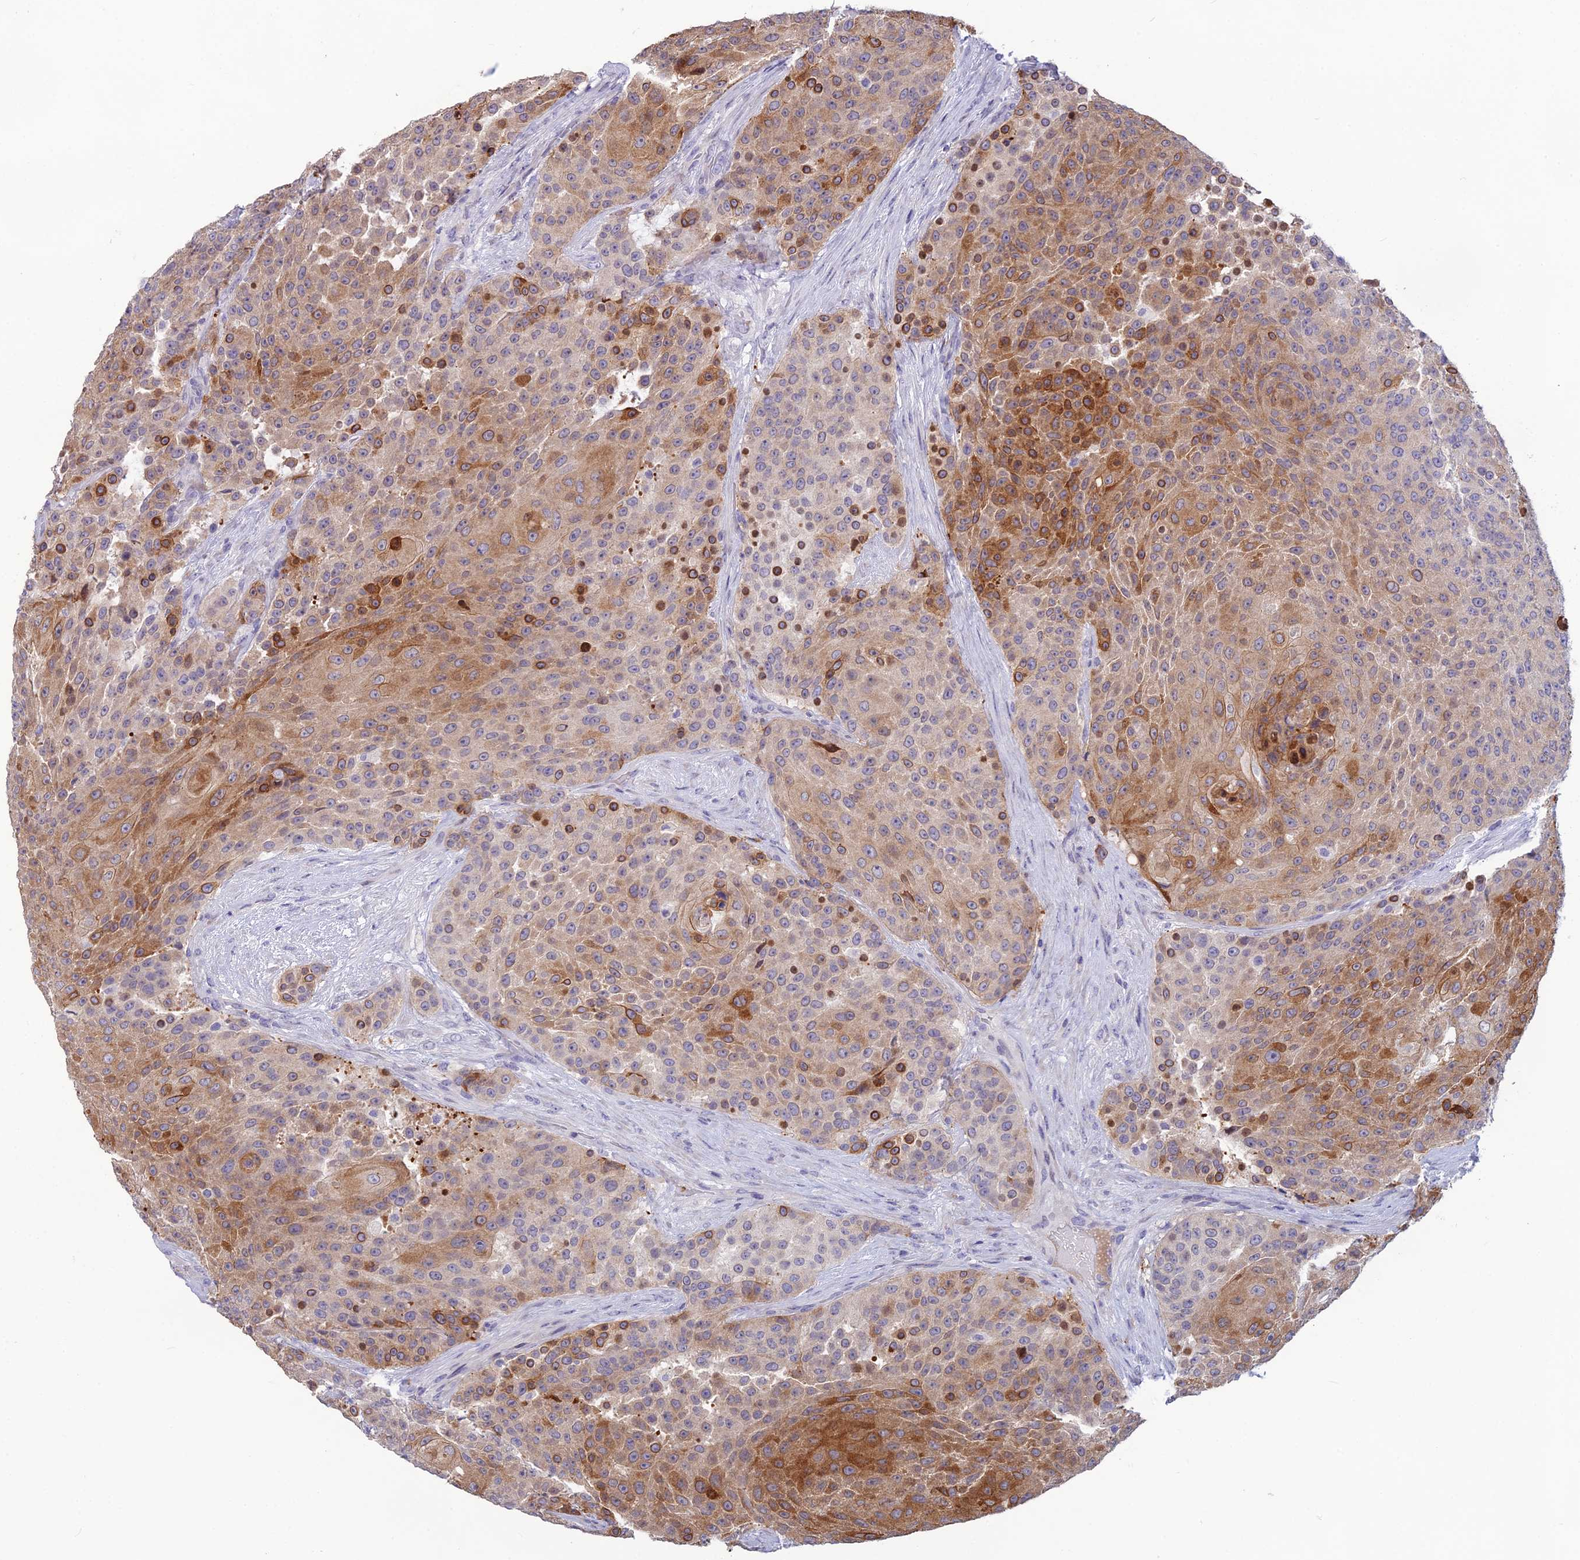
{"staining": {"intensity": "moderate", "quantity": ">75%", "location": "cytoplasmic/membranous"}, "tissue": "urothelial cancer", "cell_type": "Tumor cells", "image_type": "cancer", "snomed": [{"axis": "morphology", "description": "Urothelial carcinoma, High grade"}, {"axis": "topography", "description": "Urinary bladder"}], "caption": "Immunohistochemical staining of human urothelial cancer reveals moderate cytoplasmic/membranous protein expression in approximately >75% of tumor cells. (IHC, brightfield microscopy, high magnification).", "gene": "TMEM134", "patient": {"sex": "female", "age": 63}}